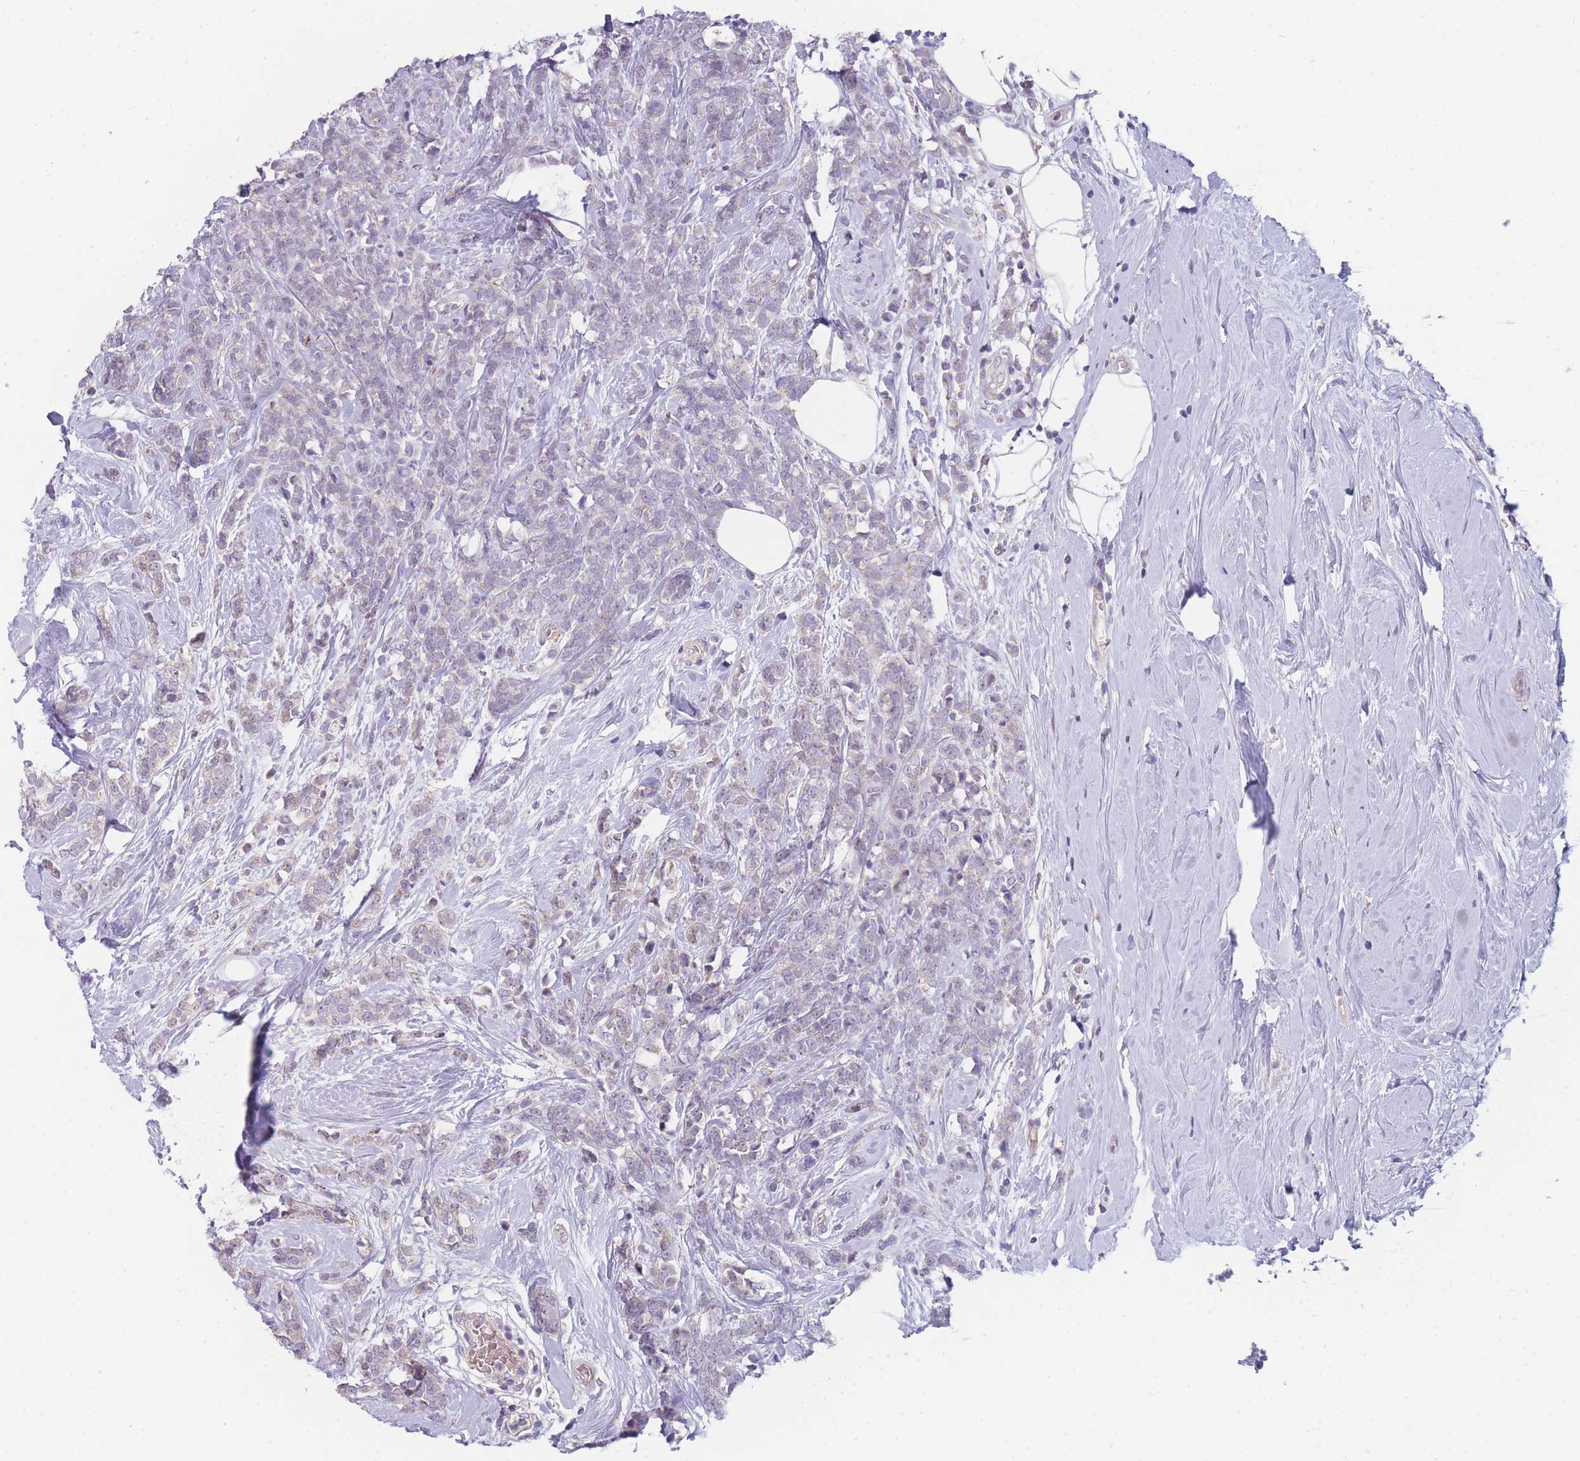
{"staining": {"intensity": "negative", "quantity": "none", "location": "none"}, "tissue": "breast cancer", "cell_type": "Tumor cells", "image_type": "cancer", "snomed": [{"axis": "morphology", "description": "Lobular carcinoma"}, {"axis": "topography", "description": "Breast"}], "caption": "This histopathology image is of breast lobular carcinoma stained with immunohistochemistry to label a protein in brown with the nuclei are counter-stained blue. There is no expression in tumor cells.", "gene": "SMPD4", "patient": {"sex": "female", "age": 58}}